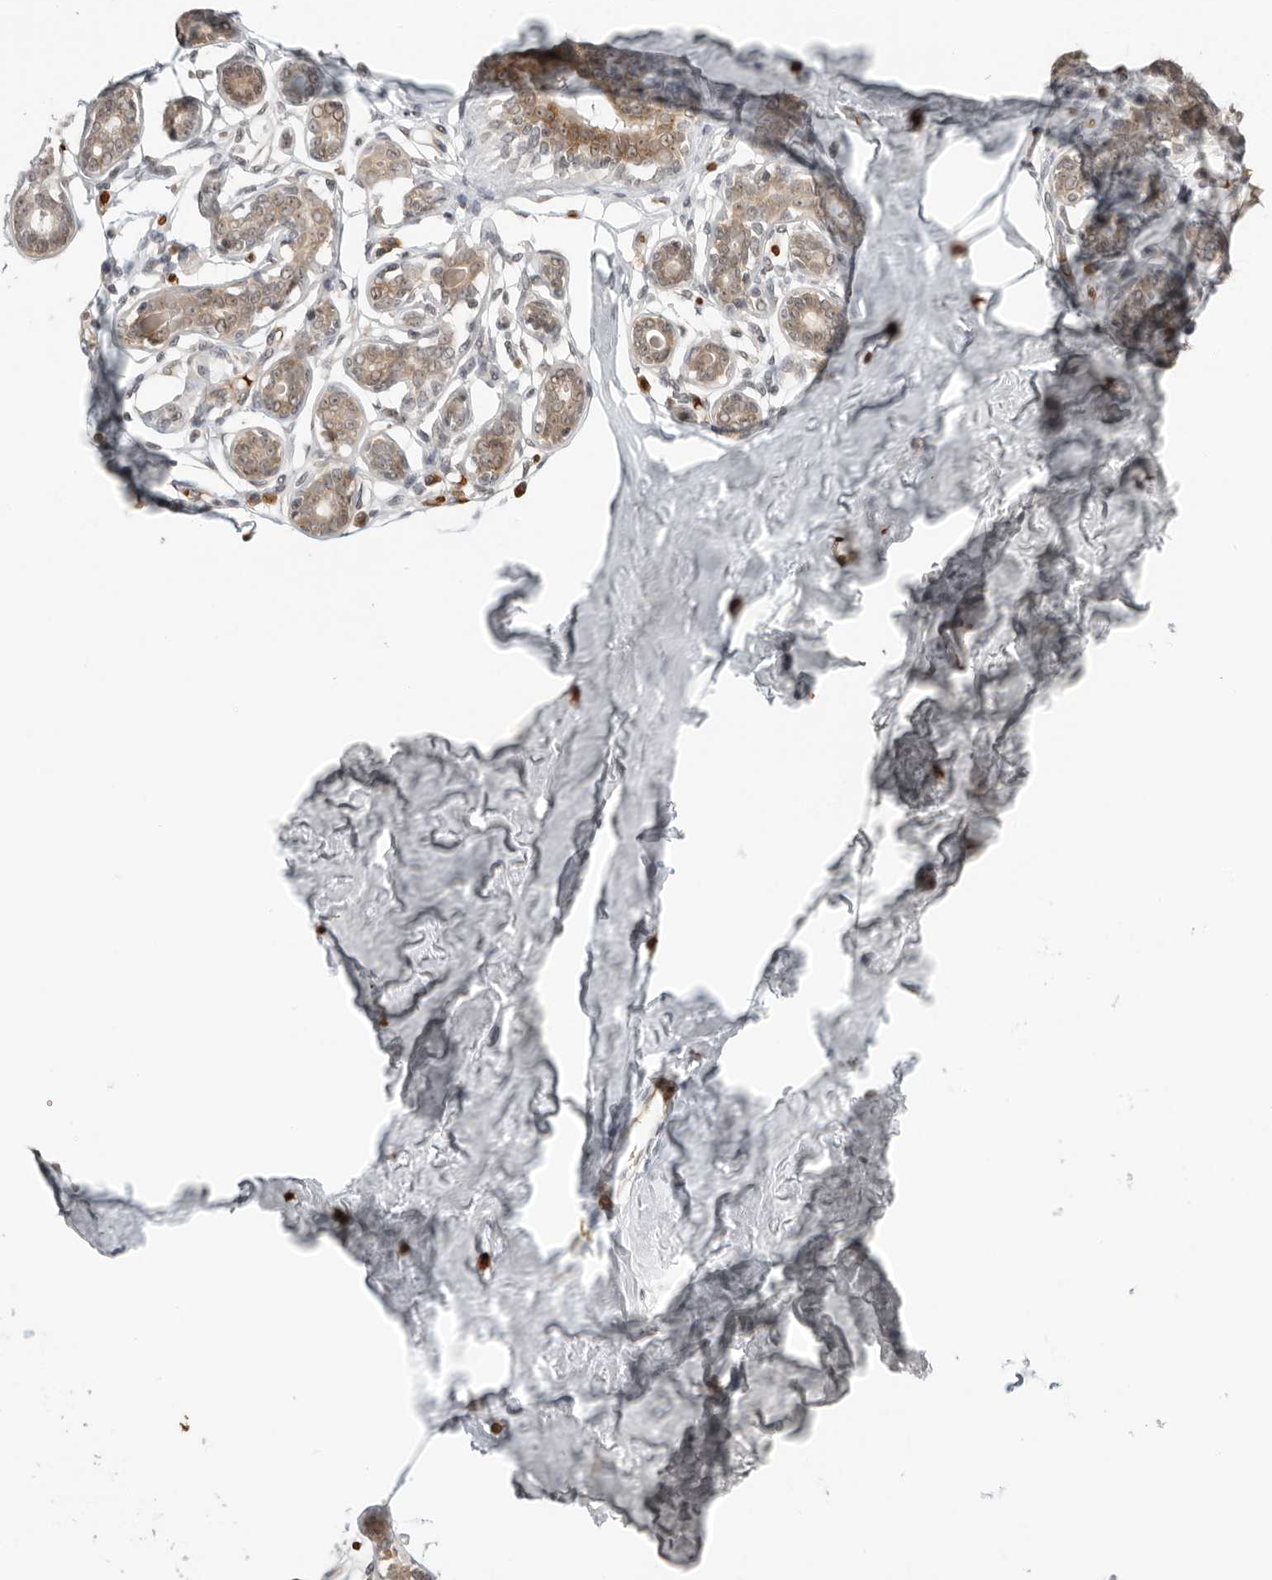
{"staining": {"intensity": "negative", "quantity": "none", "location": "none"}, "tissue": "breast", "cell_type": "Adipocytes", "image_type": "normal", "snomed": [{"axis": "morphology", "description": "Normal tissue, NOS"}, {"axis": "morphology", "description": "Adenoma, NOS"}, {"axis": "topography", "description": "Breast"}], "caption": "This micrograph is of unremarkable breast stained with immunohistochemistry to label a protein in brown with the nuclei are counter-stained blue. There is no staining in adipocytes.", "gene": "SUGCT", "patient": {"sex": "female", "age": 23}}